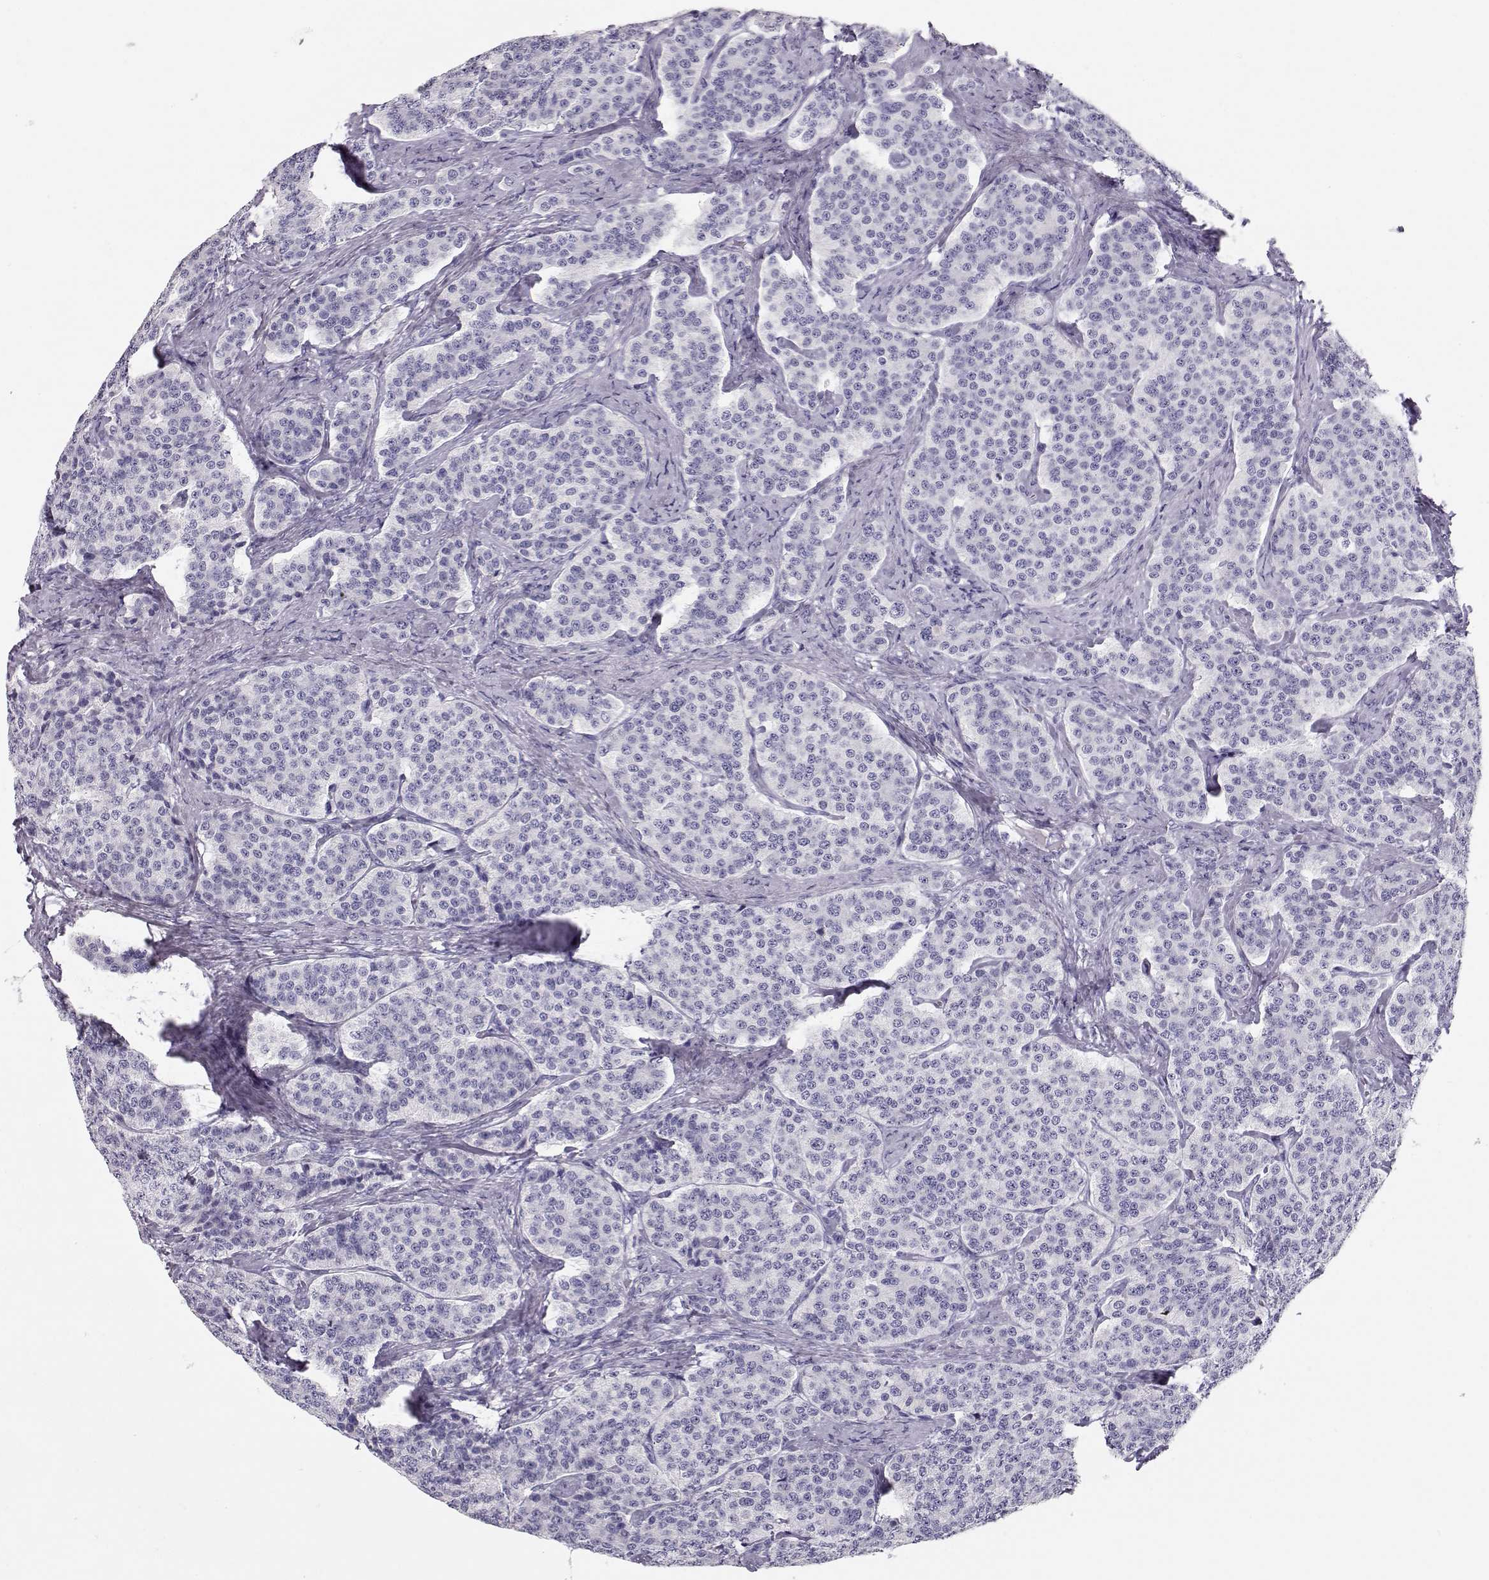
{"staining": {"intensity": "negative", "quantity": "none", "location": "none"}, "tissue": "carcinoid", "cell_type": "Tumor cells", "image_type": "cancer", "snomed": [{"axis": "morphology", "description": "Carcinoid, malignant, NOS"}, {"axis": "topography", "description": "Small intestine"}], "caption": "There is no significant staining in tumor cells of malignant carcinoid. (DAB (3,3'-diaminobenzidine) immunohistochemistry (IHC) with hematoxylin counter stain).", "gene": "MAGEC1", "patient": {"sex": "female", "age": 58}}